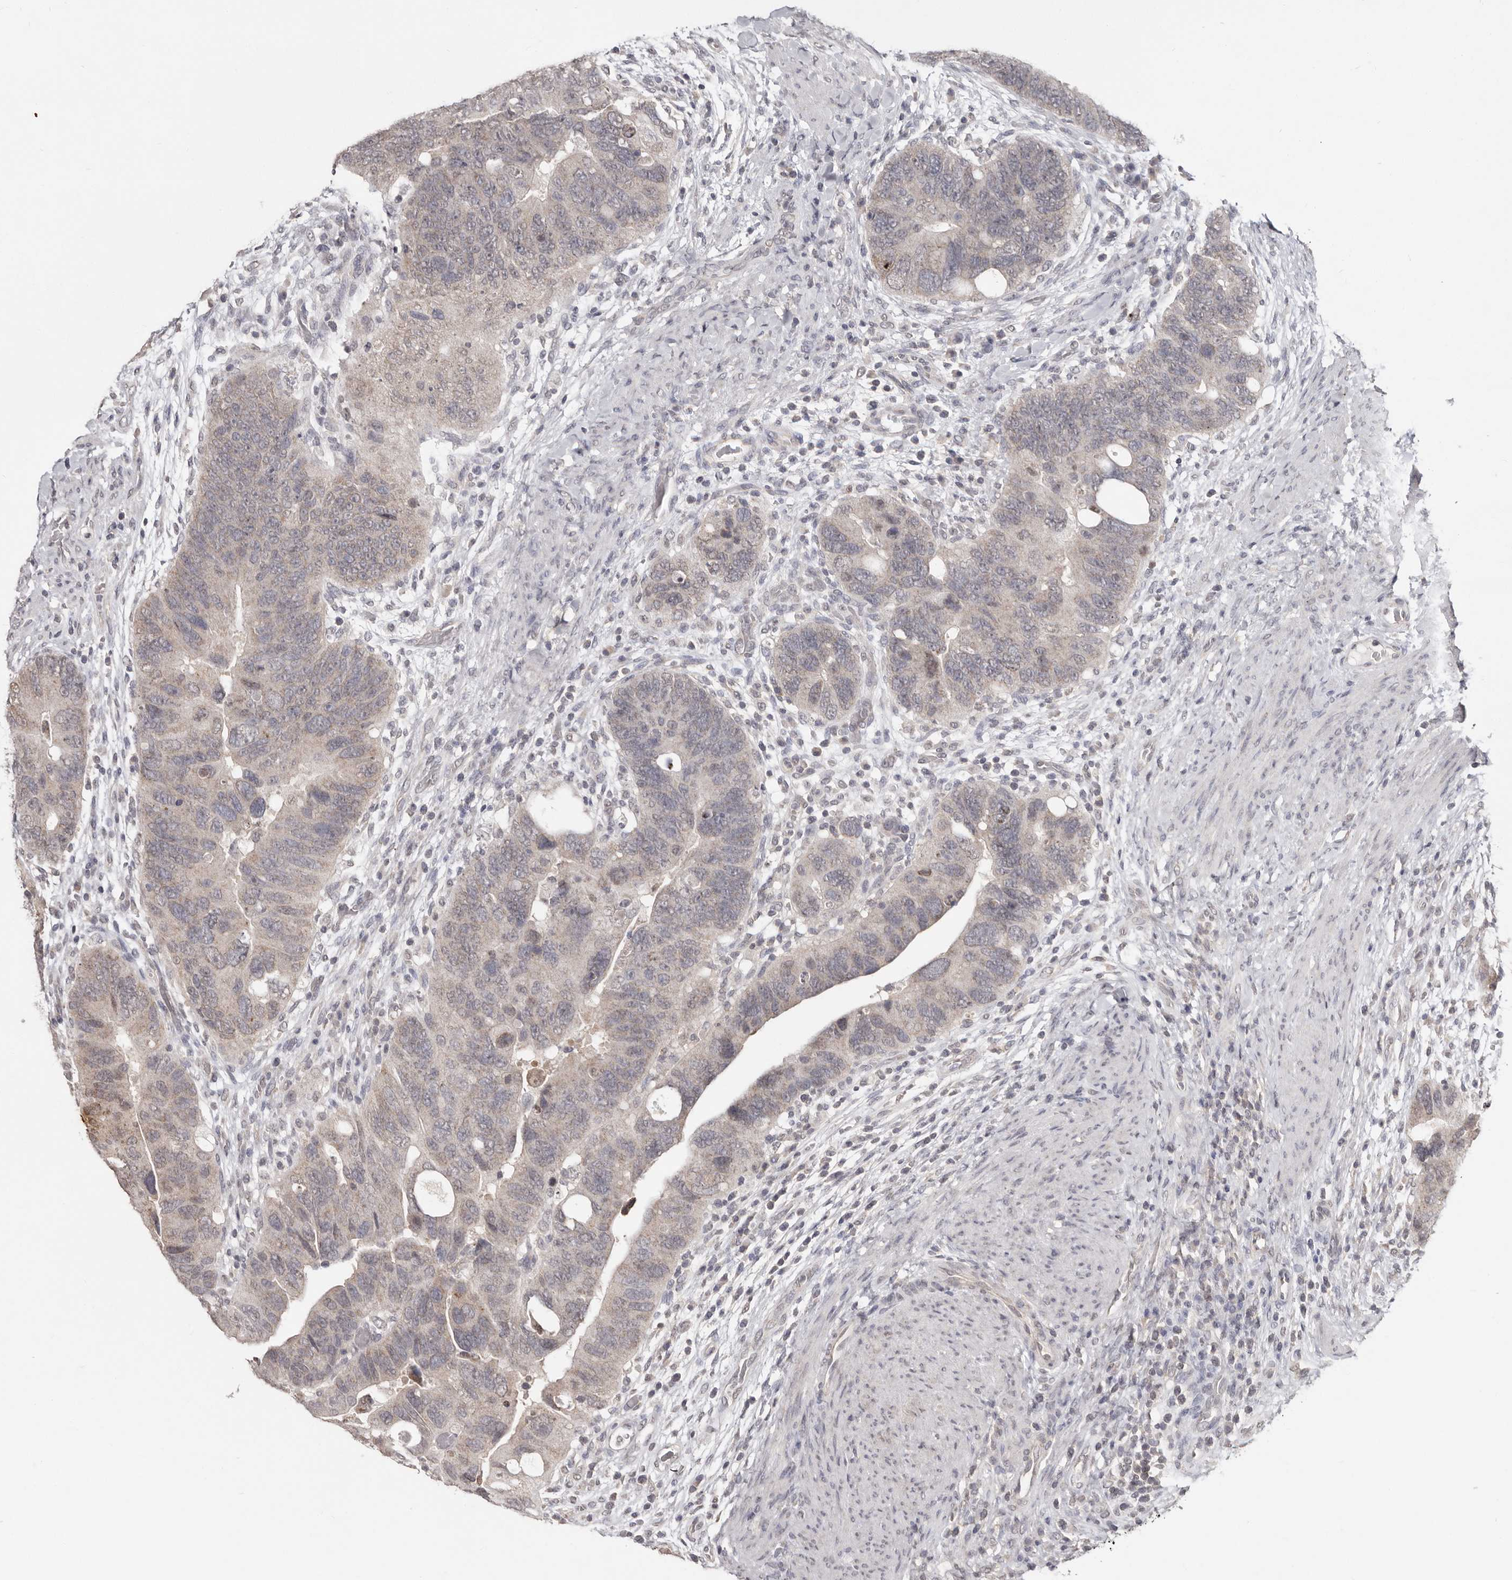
{"staining": {"intensity": "weak", "quantity": "25%-75%", "location": "cytoplasmic/membranous"}, "tissue": "colorectal cancer", "cell_type": "Tumor cells", "image_type": "cancer", "snomed": [{"axis": "morphology", "description": "Adenocarcinoma, NOS"}, {"axis": "topography", "description": "Rectum"}], "caption": "DAB immunohistochemical staining of human colorectal cancer demonstrates weak cytoplasmic/membranous protein expression in about 25%-75% of tumor cells.", "gene": "LINGO2", "patient": {"sex": "male", "age": 59}}